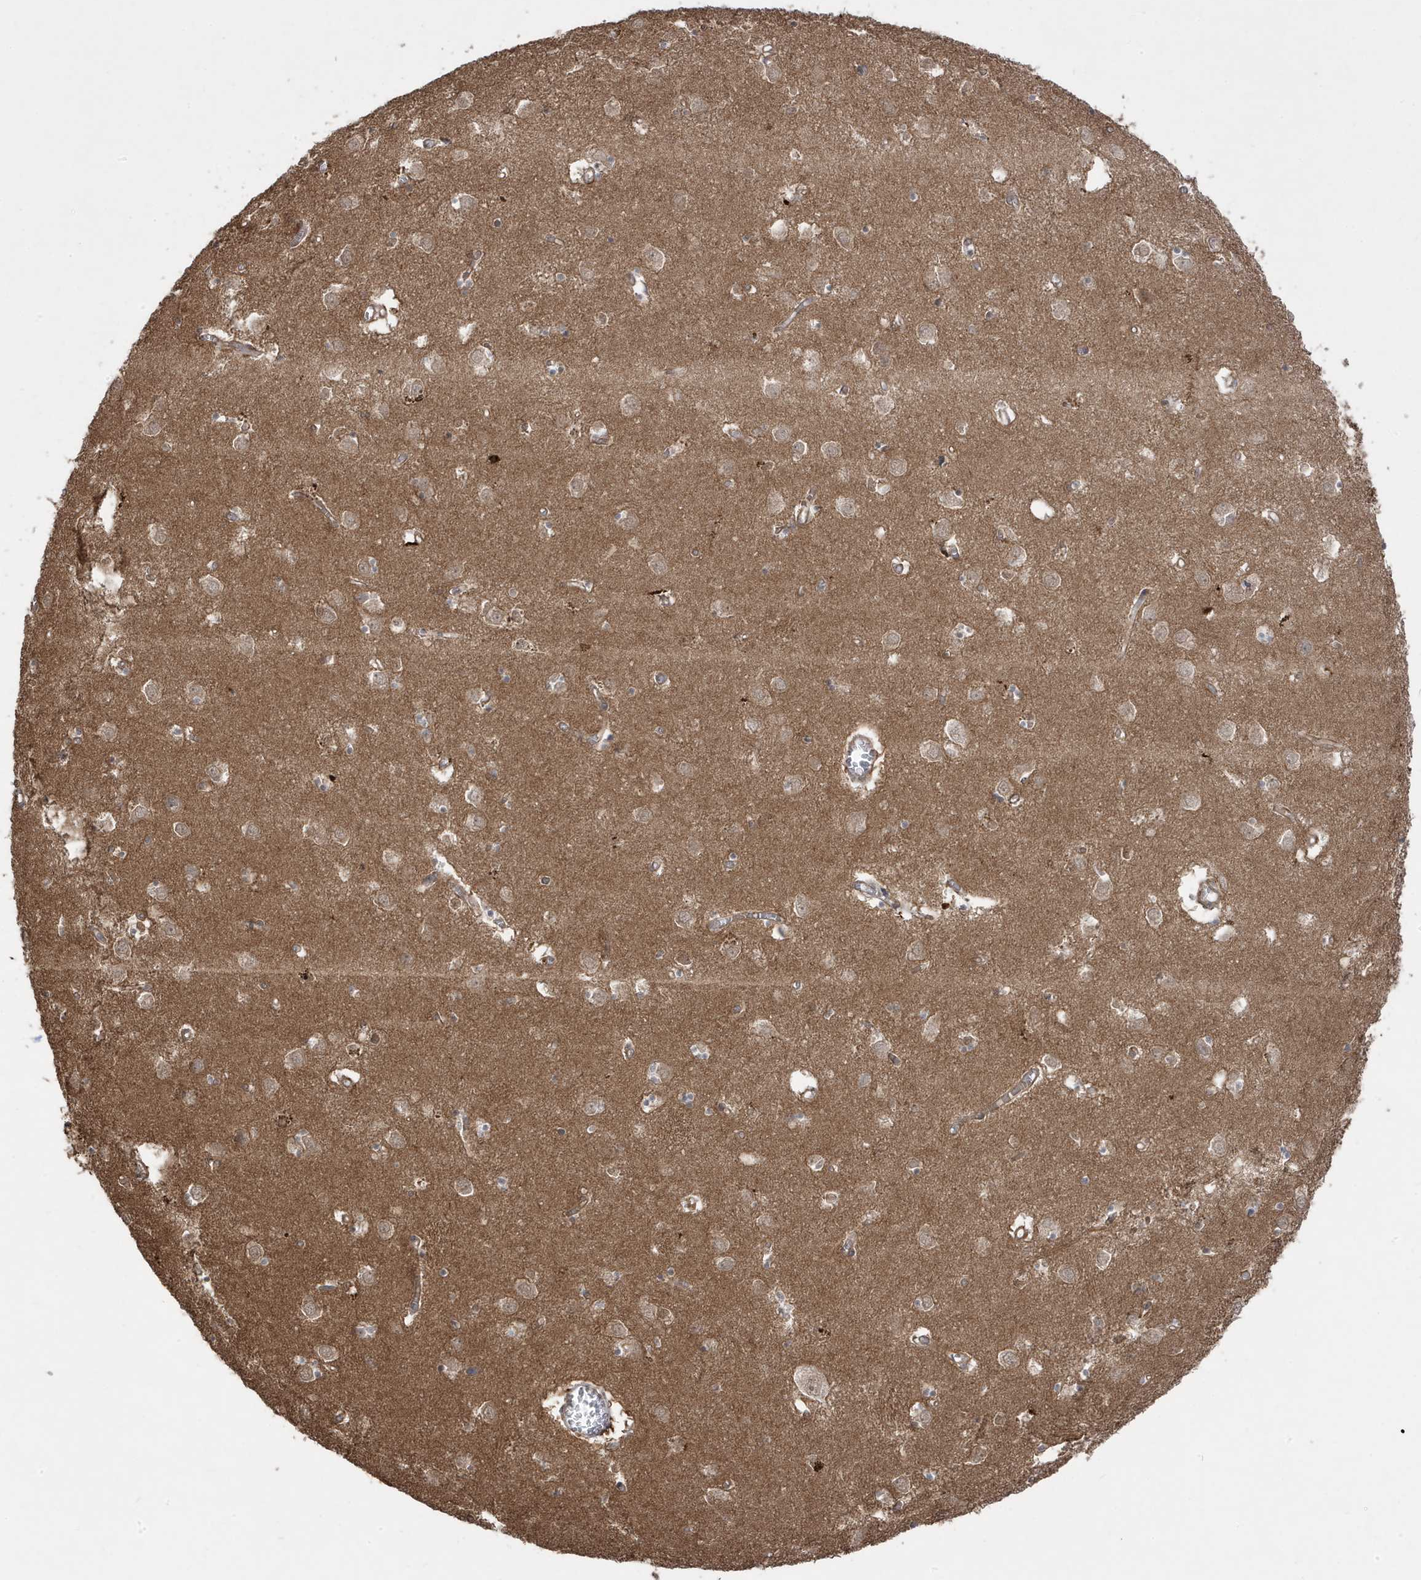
{"staining": {"intensity": "negative", "quantity": "none", "location": "none"}, "tissue": "caudate", "cell_type": "Glial cells", "image_type": "normal", "snomed": [{"axis": "morphology", "description": "Normal tissue, NOS"}, {"axis": "topography", "description": "Lateral ventricle wall"}], "caption": "This photomicrograph is of unremarkable caudate stained with immunohistochemistry (IHC) to label a protein in brown with the nuclei are counter-stained blue. There is no expression in glial cells.", "gene": "DNAJC12", "patient": {"sex": "male", "age": 70}}